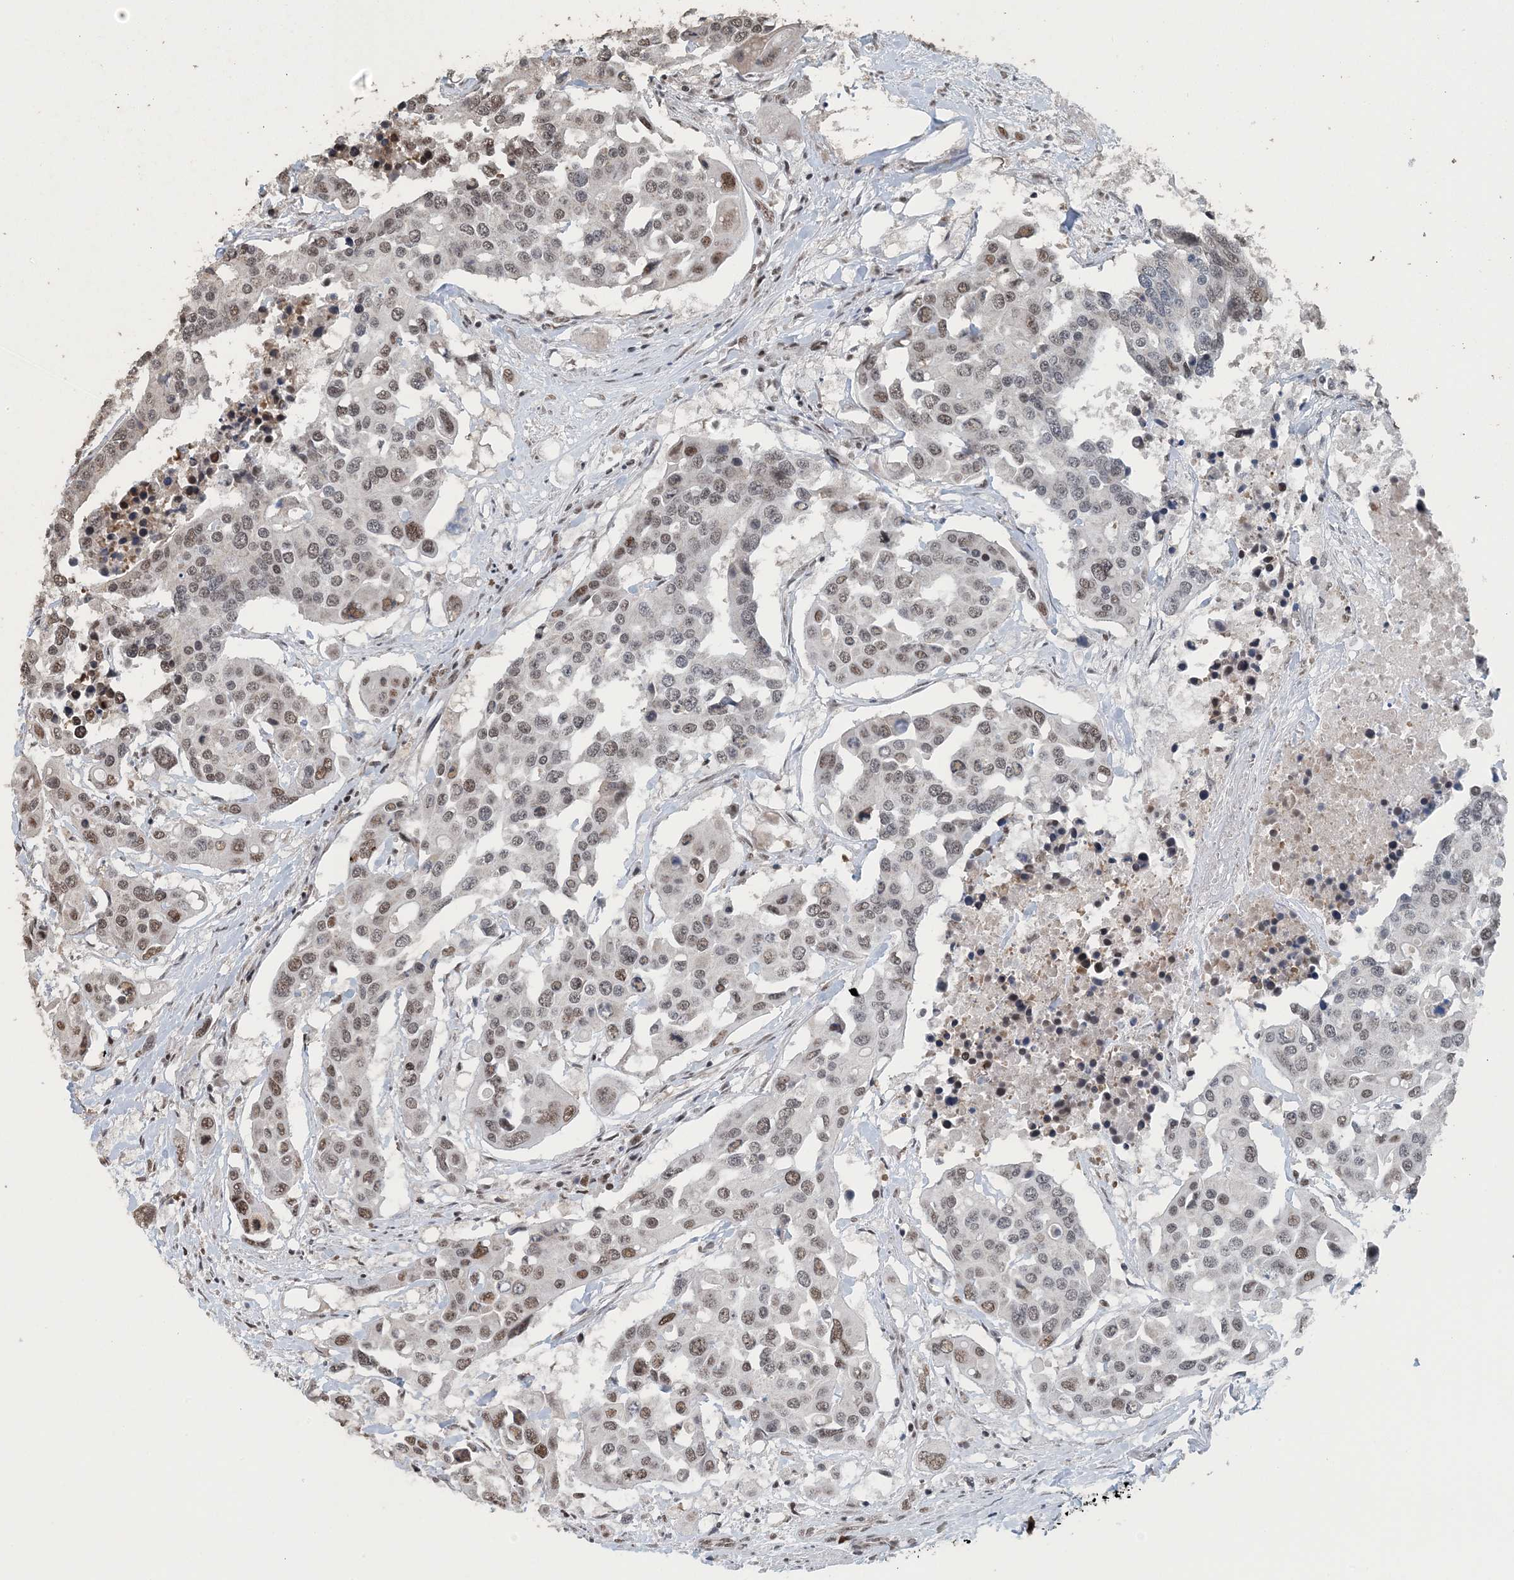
{"staining": {"intensity": "moderate", "quantity": "25%-75%", "location": "cytoplasmic/membranous"}, "tissue": "colorectal cancer", "cell_type": "Tumor cells", "image_type": "cancer", "snomed": [{"axis": "morphology", "description": "Adenocarcinoma, NOS"}, {"axis": "topography", "description": "Colon"}], "caption": "Colorectal cancer (adenocarcinoma) tissue shows moderate cytoplasmic/membranous expression in approximately 25%-75% of tumor cells, visualized by immunohistochemistry. (IHC, brightfield microscopy, high magnification).", "gene": "MBD2", "patient": {"sex": "male", "age": 77}}